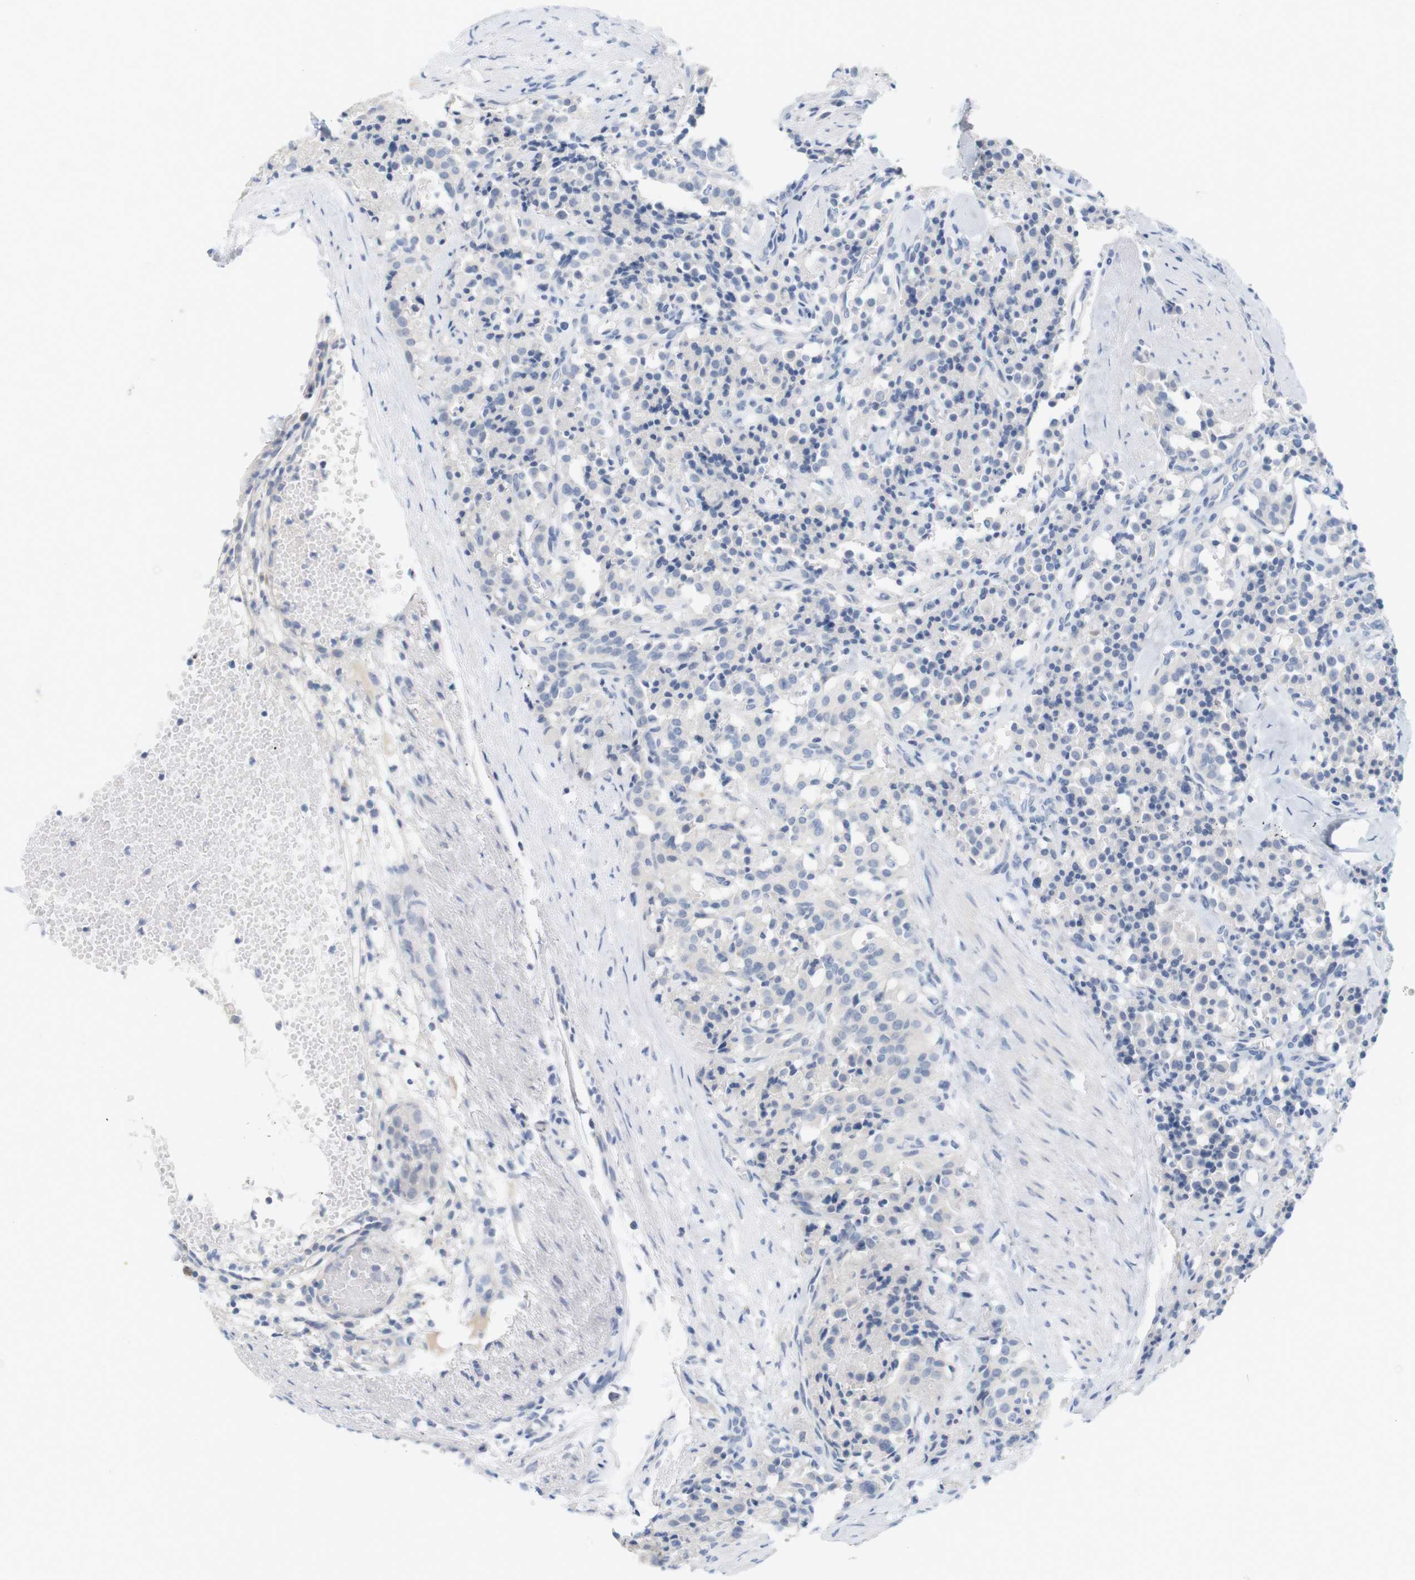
{"staining": {"intensity": "negative", "quantity": "none", "location": "none"}, "tissue": "carcinoid", "cell_type": "Tumor cells", "image_type": "cancer", "snomed": [{"axis": "morphology", "description": "Carcinoid, malignant, NOS"}, {"axis": "topography", "description": "Lung"}], "caption": "Micrograph shows no protein positivity in tumor cells of carcinoid (malignant) tissue.", "gene": "RGS9", "patient": {"sex": "male", "age": 30}}